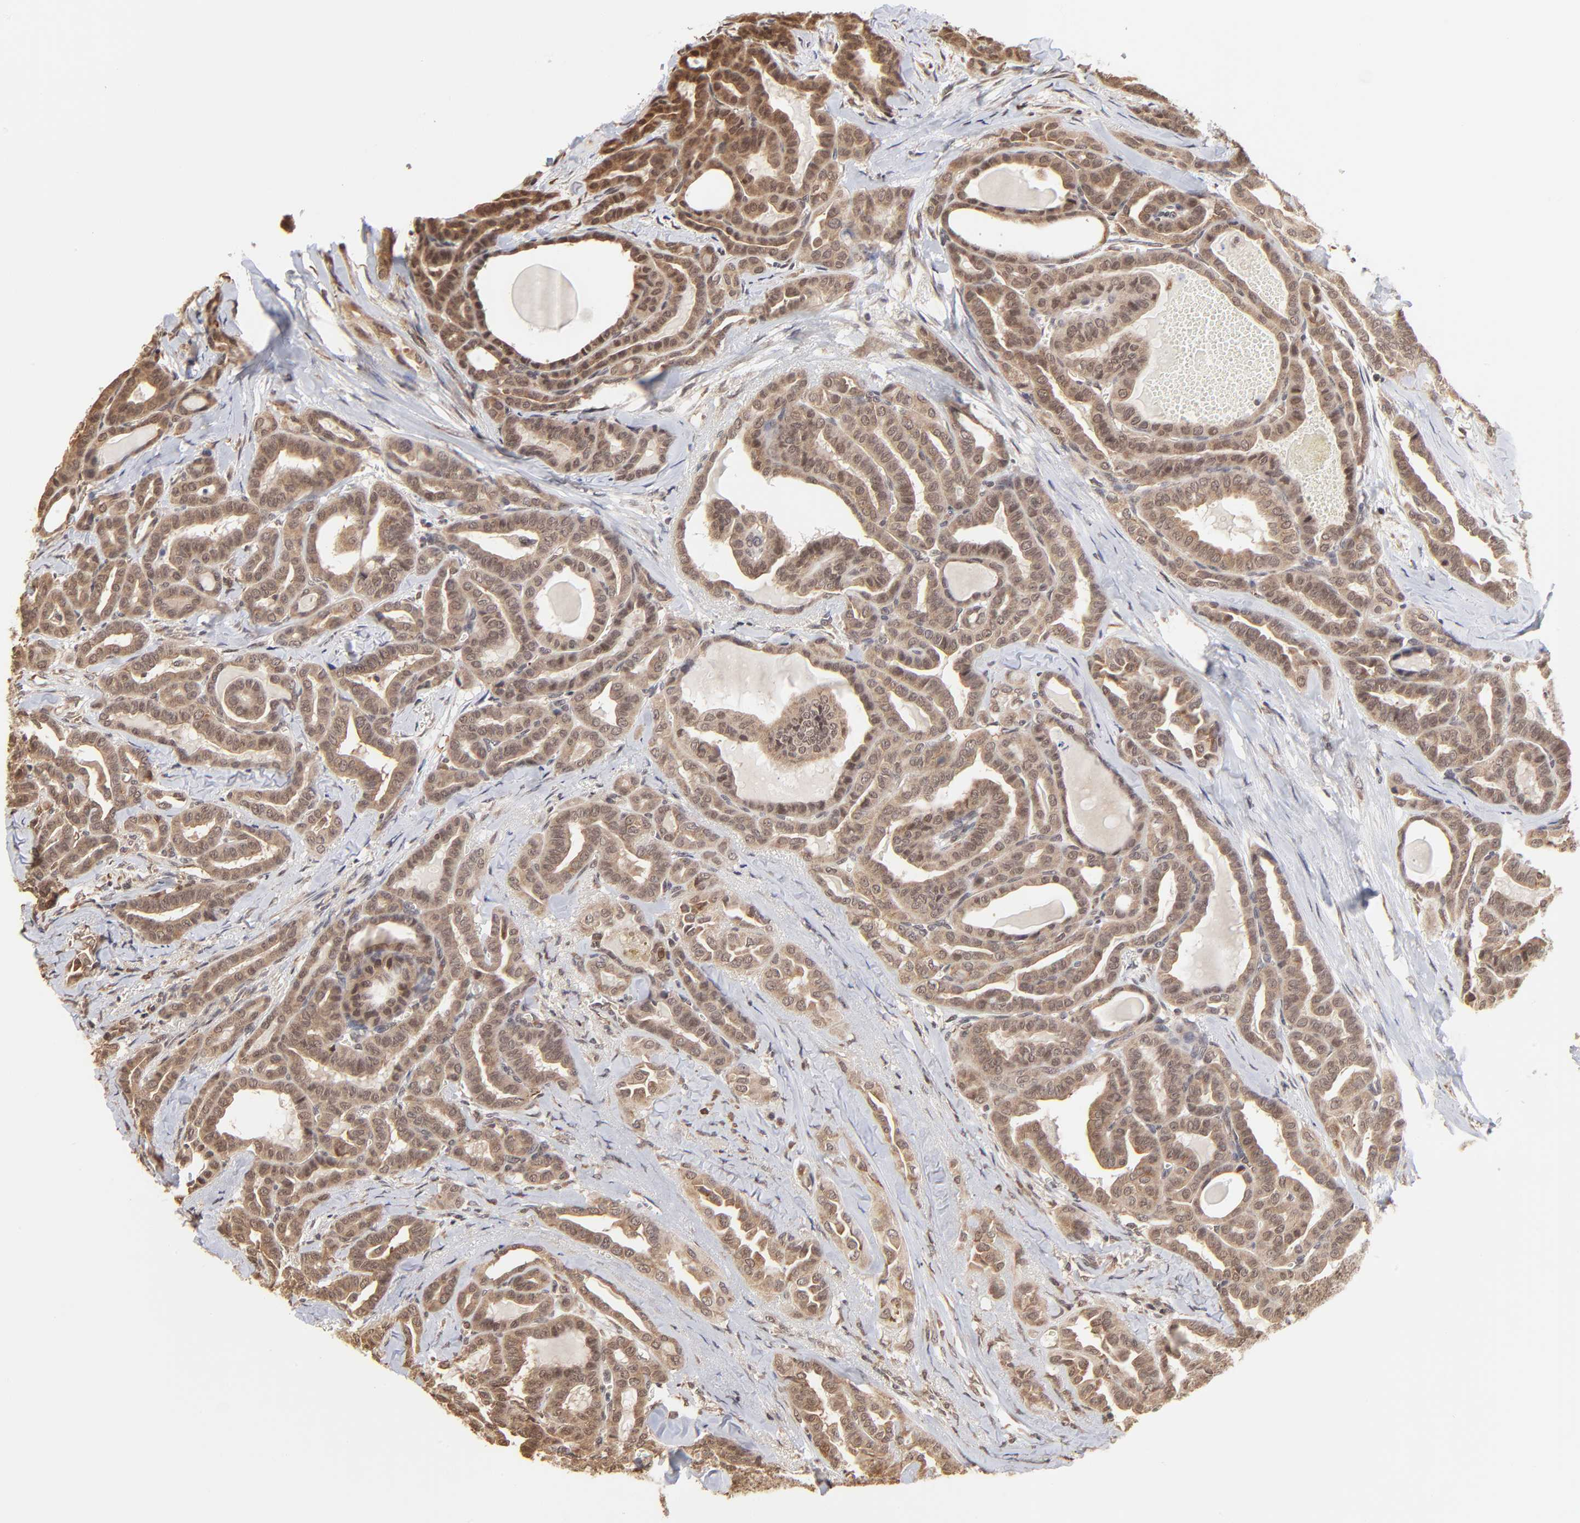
{"staining": {"intensity": "weak", "quantity": "25%-75%", "location": "cytoplasmic/membranous,nuclear"}, "tissue": "thyroid cancer", "cell_type": "Tumor cells", "image_type": "cancer", "snomed": [{"axis": "morphology", "description": "Carcinoma, NOS"}, {"axis": "topography", "description": "Thyroid gland"}], "caption": "Weak cytoplasmic/membranous and nuclear protein expression is identified in about 25%-75% of tumor cells in thyroid carcinoma.", "gene": "BRPF1", "patient": {"sex": "female", "age": 91}}